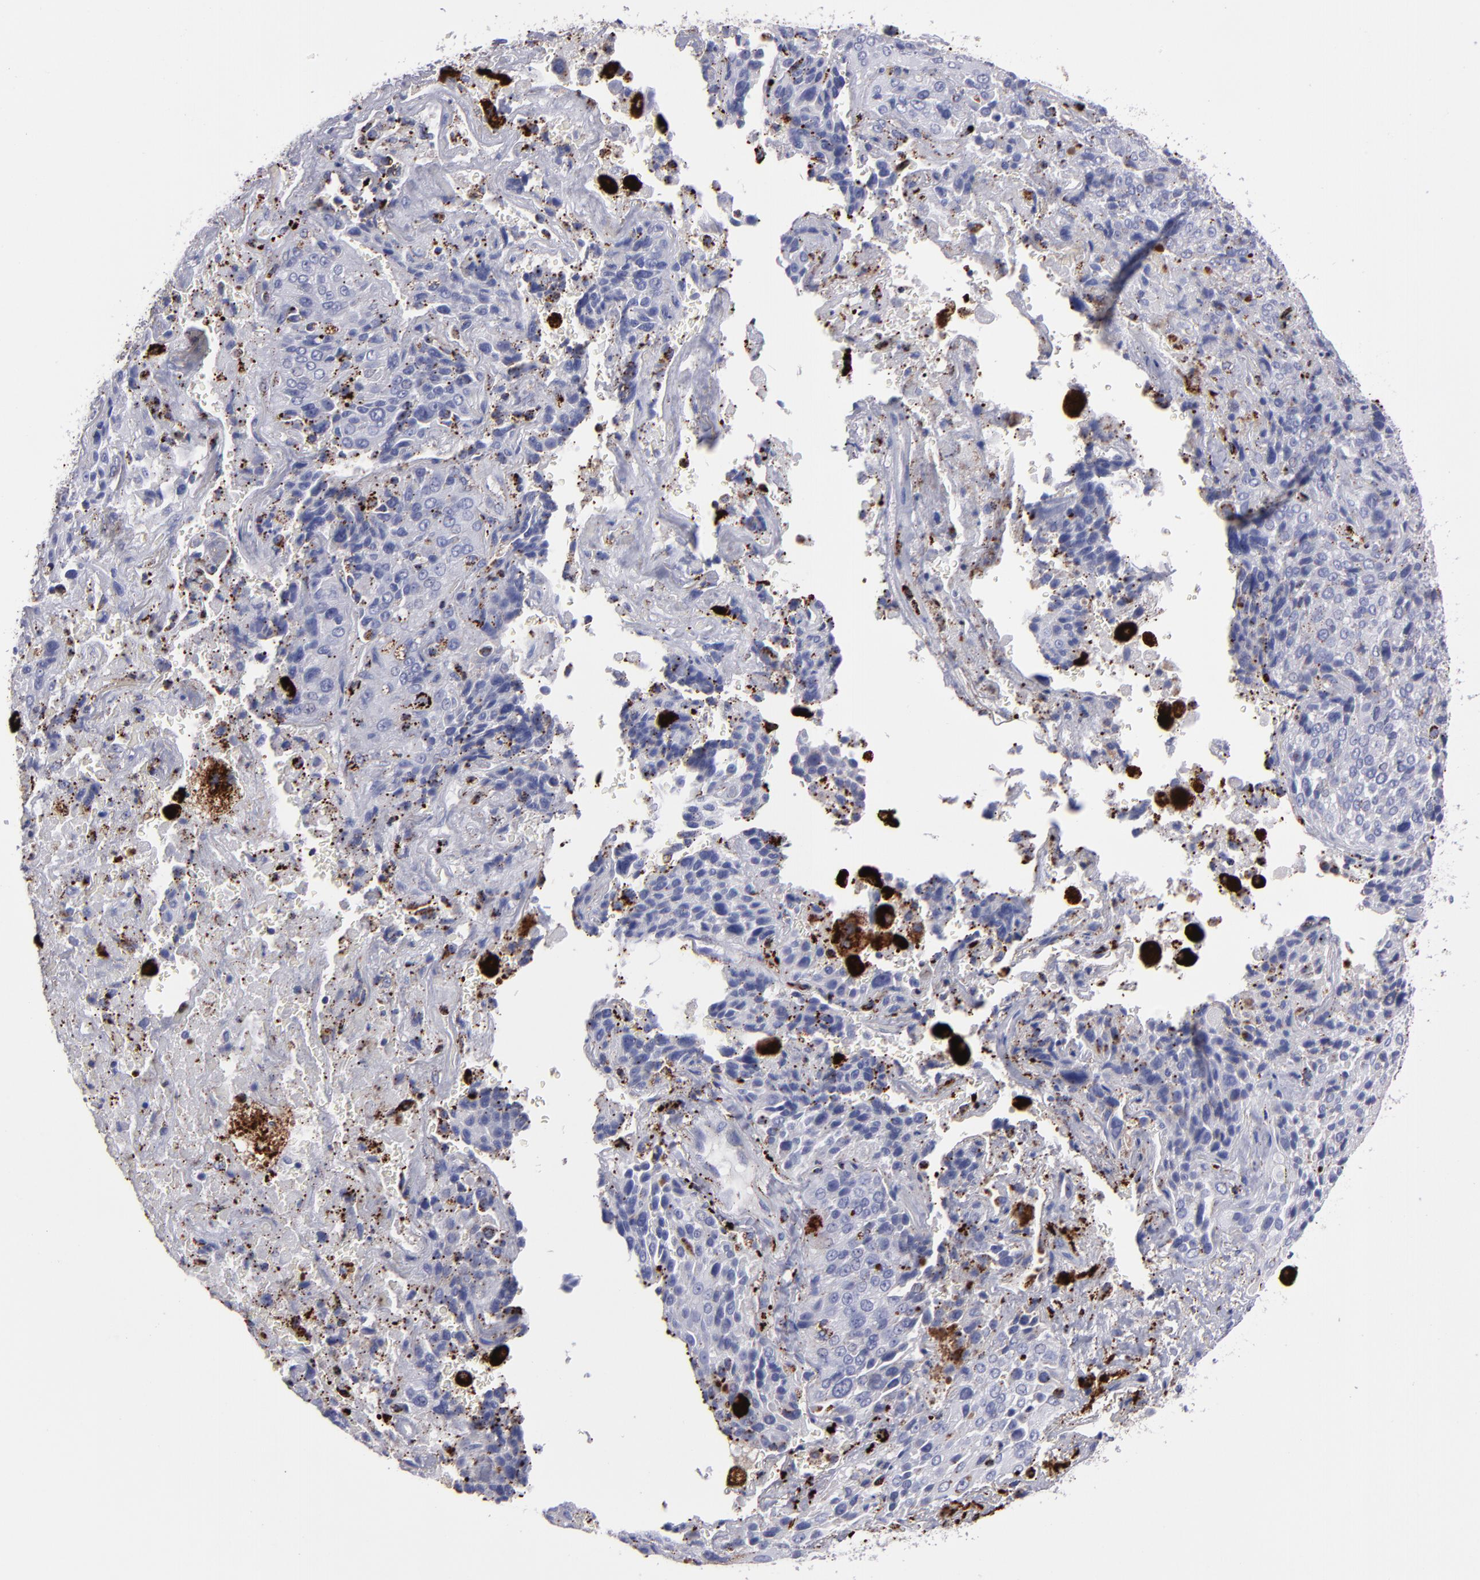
{"staining": {"intensity": "negative", "quantity": "none", "location": "none"}, "tissue": "lung cancer", "cell_type": "Tumor cells", "image_type": "cancer", "snomed": [{"axis": "morphology", "description": "Squamous cell carcinoma, NOS"}, {"axis": "topography", "description": "Lung"}], "caption": "DAB (3,3'-diaminobenzidine) immunohistochemical staining of lung cancer (squamous cell carcinoma) exhibits no significant staining in tumor cells.", "gene": "CTSS", "patient": {"sex": "male", "age": 54}}